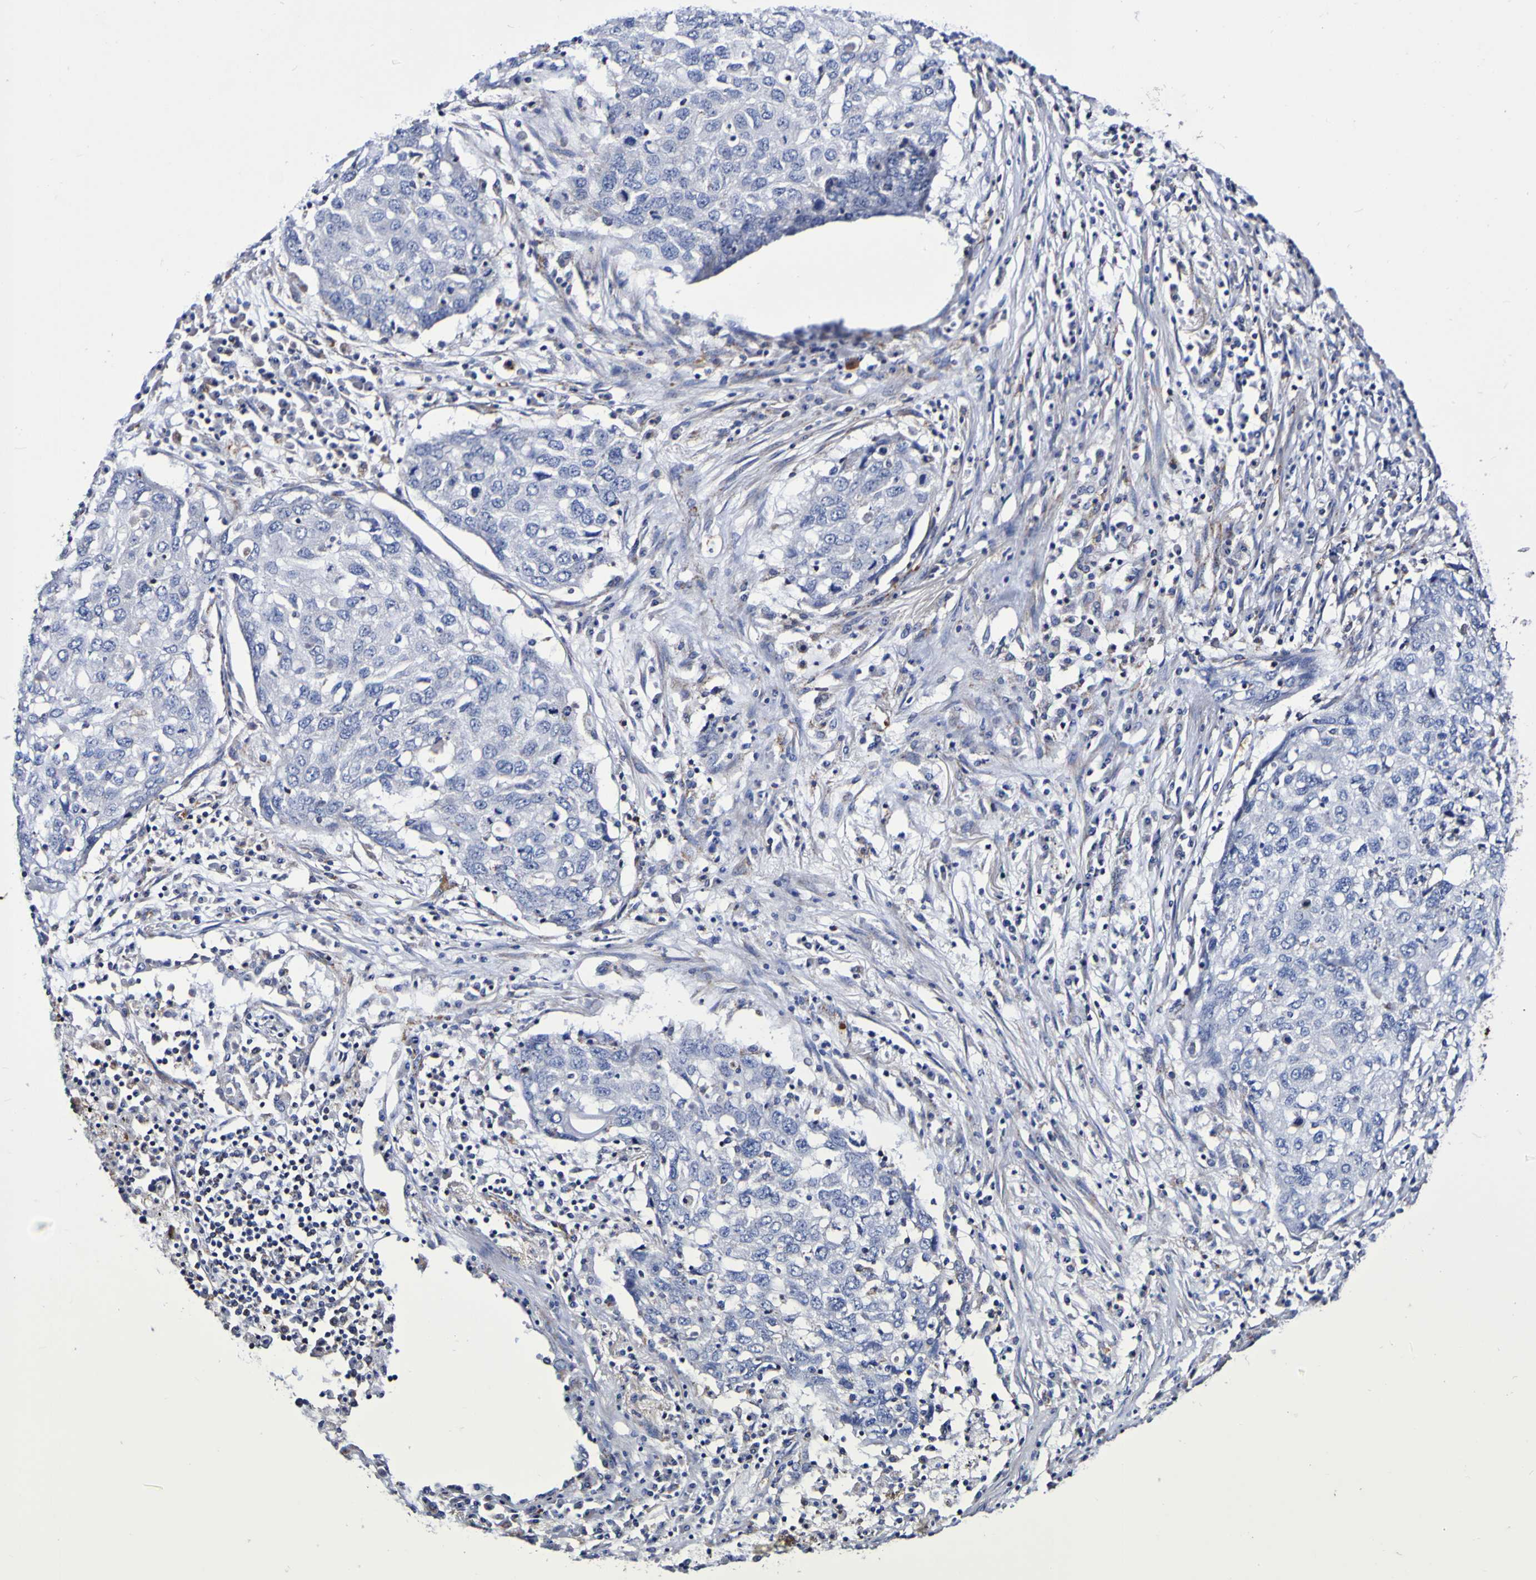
{"staining": {"intensity": "negative", "quantity": "none", "location": "none"}, "tissue": "lung cancer", "cell_type": "Tumor cells", "image_type": "cancer", "snomed": [{"axis": "morphology", "description": "Squamous cell carcinoma, NOS"}, {"axis": "topography", "description": "Lung"}], "caption": "The immunohistochemistry (IHC) micrograph has no significant staining in tumor cells of lung squamous cell carcinoma tissue.", "gene": "WNT4", "patient": {"sex": "female", "age": 63}}